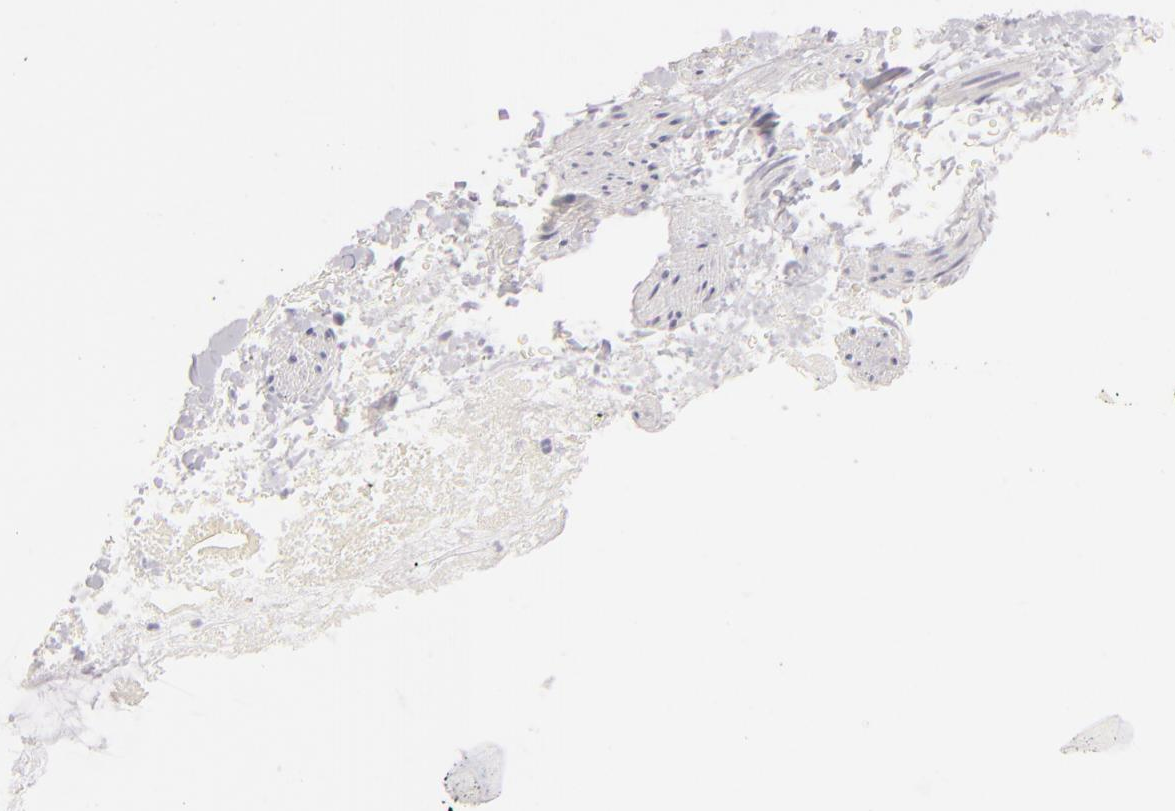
{"staining": {"intensity": "negative", "quantity": "none", "location": "none"}, "tissue": "skin", "cell_type": "Epidermal cells", "image_type": "normal", "snomed": [{"axis": "morphology", "description": "Normal tissue, NOS"}, {"axis": "morphology", "description": "Hemorrhoids"}, {"axis": "morphology", "description": "Inflammation, NOS"}, {"axis": "topography", "description": "Anal"}], "caption": "Immunohistochemistry (IHC) micrograph of normal human skin stained for a protein (brown), which shows no positivity in epidermal cells.", "gene": "CDX2", "patient": {"sex": "male", "age": 60}}